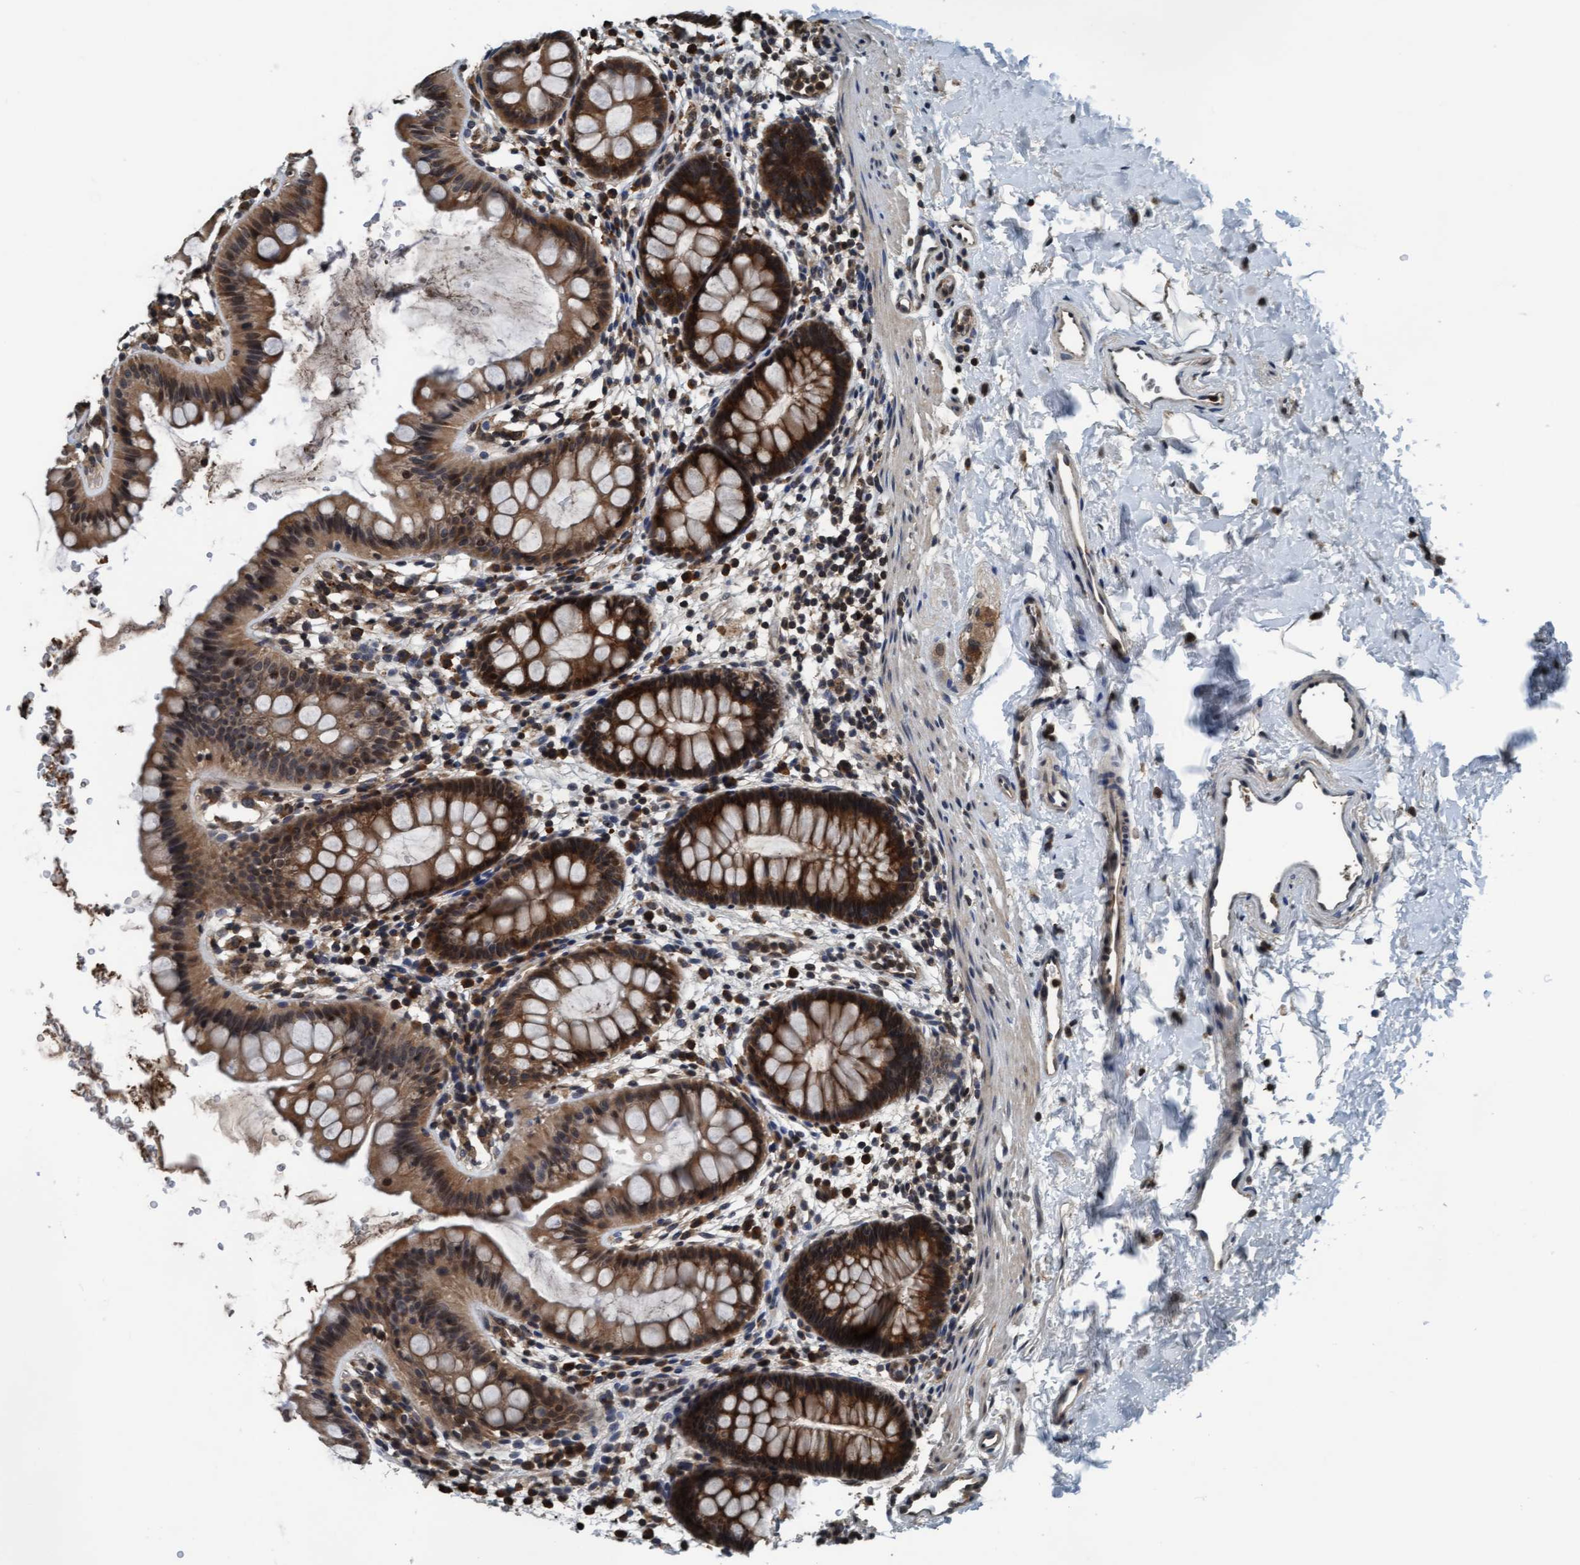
{"staining": {"intensity": "strong", "quantity": ">75%", "location": "cytoplasmic/membranous"}, "tissue": "rectum", "cell_type": "Glandular cells", "image_type": "normal", "snomed": [{"axis": "morphology", "description": "Normal tissue, NOS"}, {"axis": "topography", "description": "Rectum"}], "caption": "Immunohistochemistry micrograph of benign rectum: rectum stained using immunohistochemistry (IHC) exhibits high levels of strong protein expression localized specifically in the cytoplasmic/membranous of glandular cells, appearing as a cytoplasmic/membranous brown color.", "gene": "WASF1", "patient": {"sex": "female", "age": 24}}